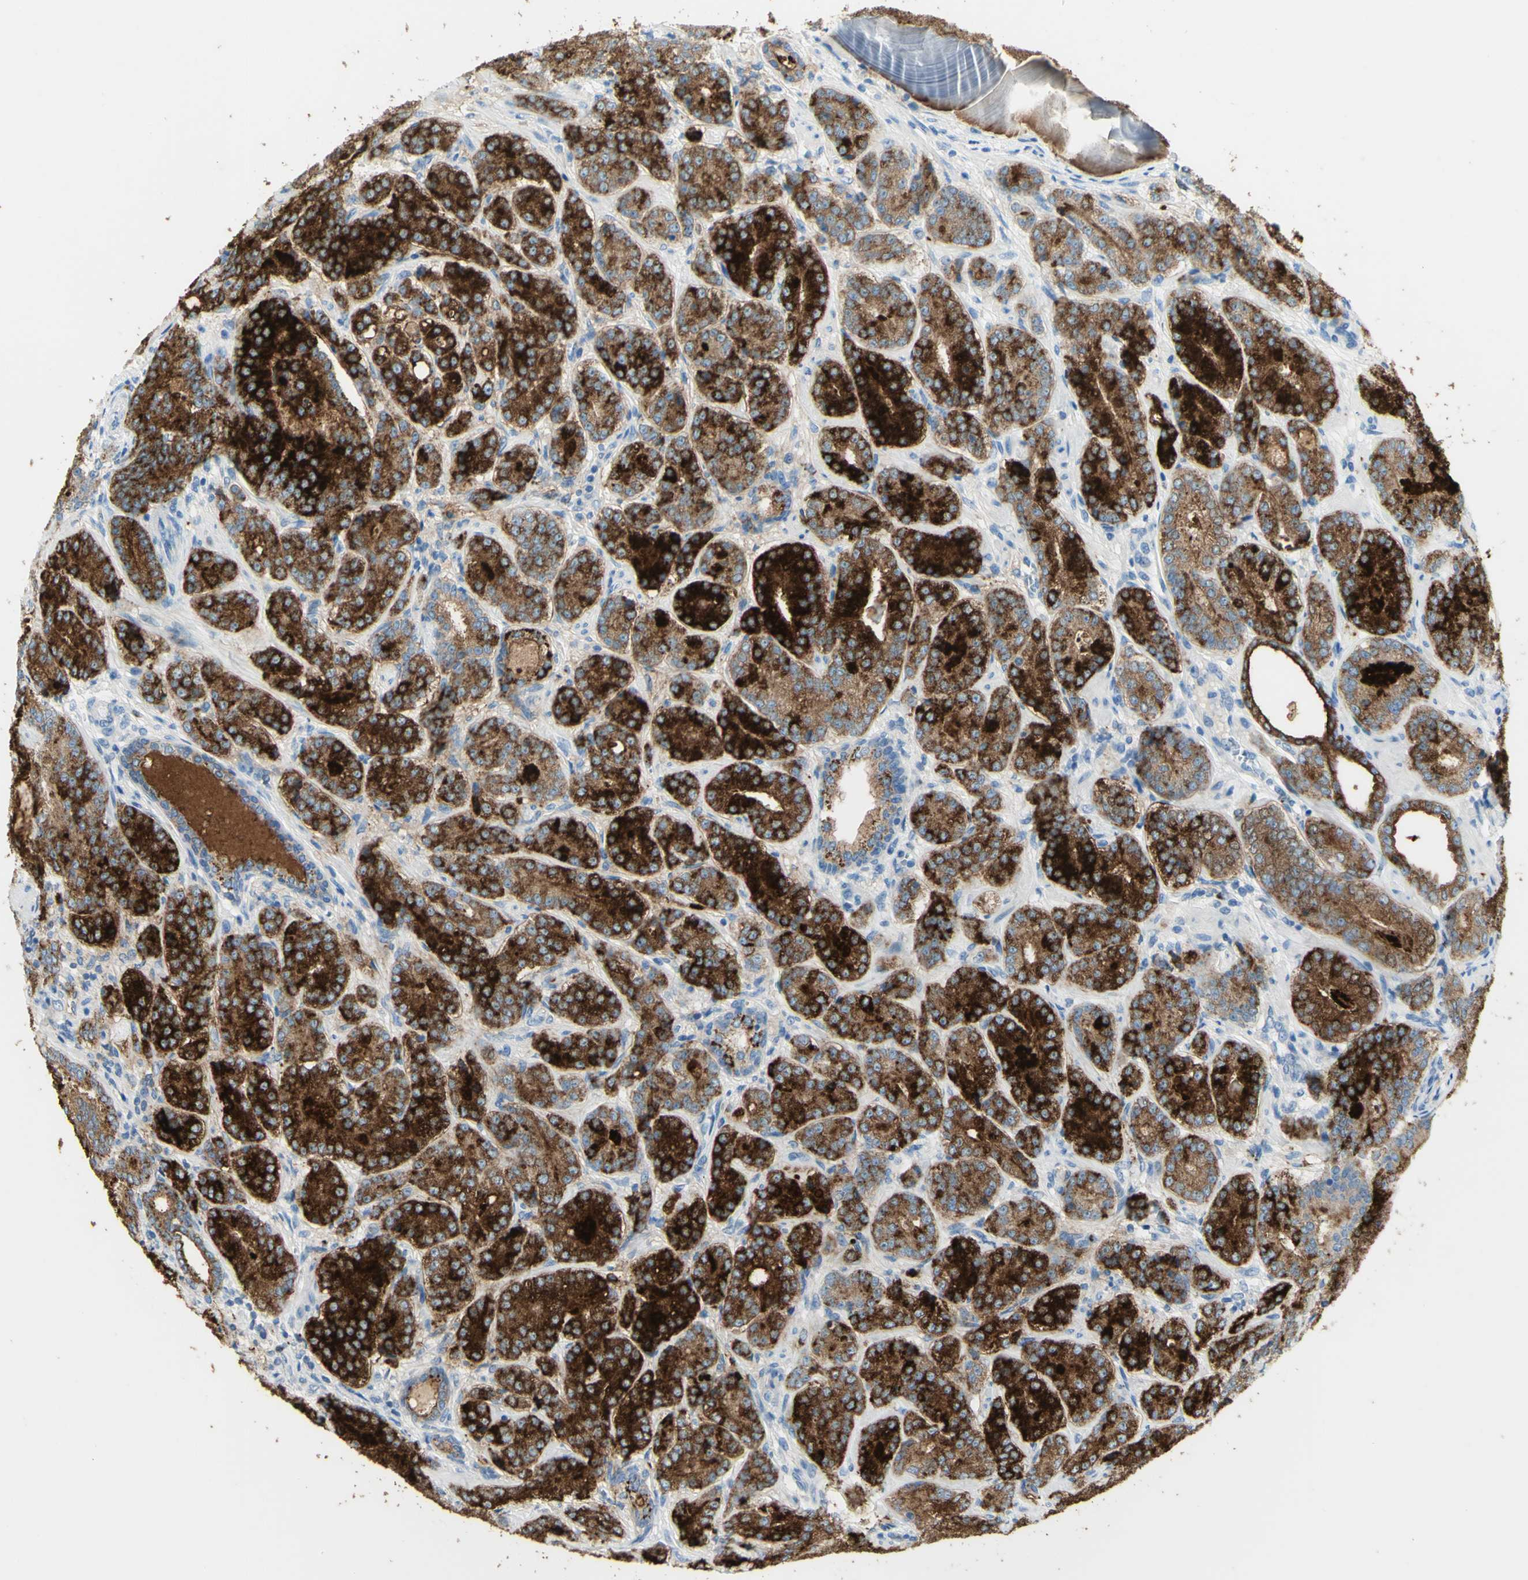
{"staining": {"intensity": "strong", "quantity": "25%-75%", "location": "cytoplasmic/membranous"}, "tissue": "prostate cancer", "cell_type": "Tumor cells", "image_type": "cancer", "snomed": [{"axis": "morphology", "description": "Adenocarcinoma, High grade"}, {"axis": "topography", "description": "Prostate"}], "caption": "The immunohistochemical stain shows strong cytoplasmic/membranous staining in tumor cells of high-grade adenocarcinoma (prostate) tissue. (Brightfield microscopy of DAB IHC at high magnification).", "gene": "TSPAN1", "patient": {"sex": "male", "age": 61}}